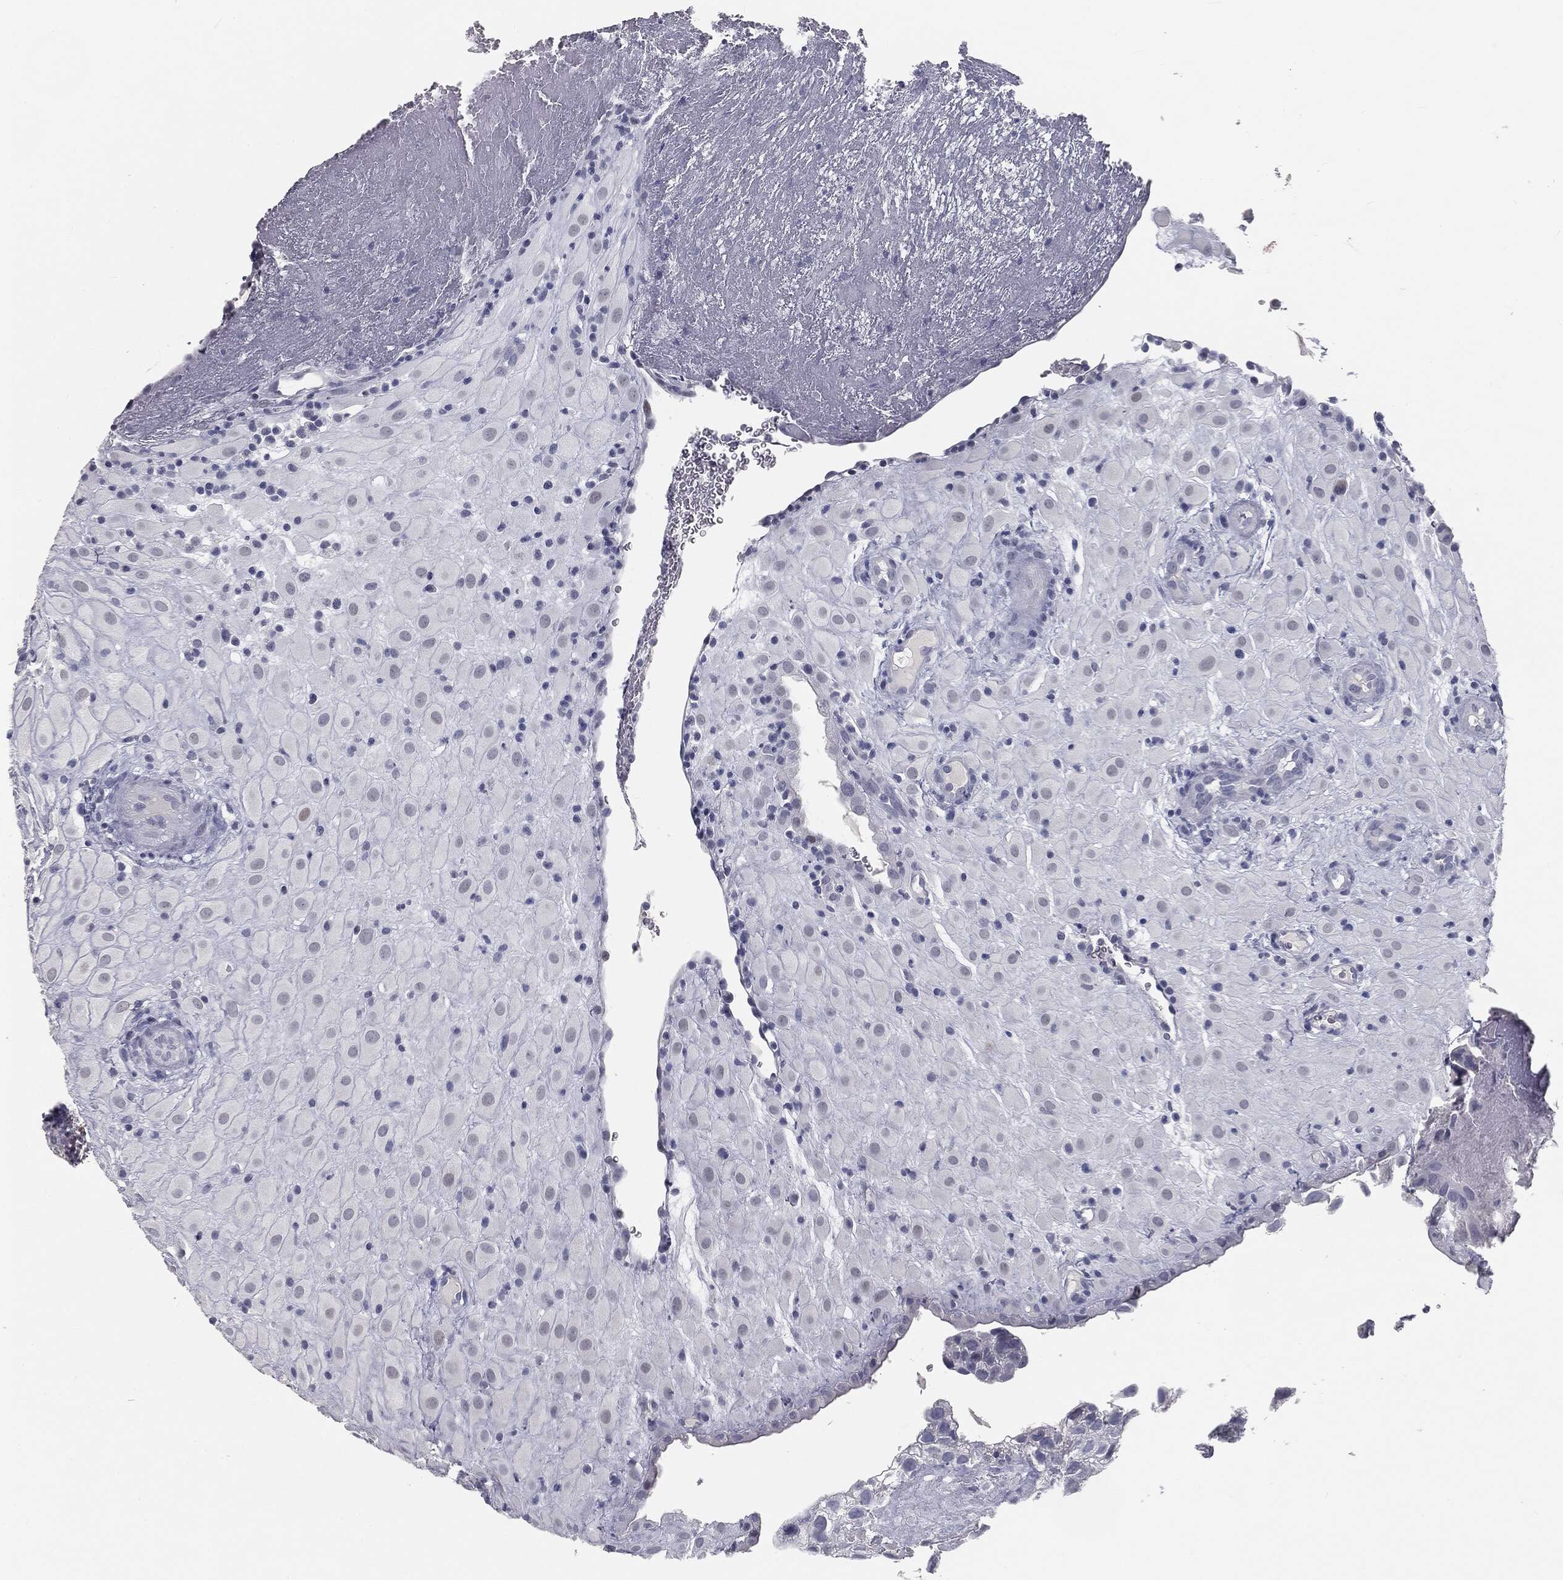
{"staining": {"intensity": "negative", "quantity": "none", "location": "none"}, "tissue": "placenta", "cell_type": "Decidual cells", "image_type": "normal", "snomed": [{"axis": "morphology", "description": "Normal tissue, NOS"}, {"axis": "topography", "description": "Placenta"}], "caption": "There is no significant expression in decidual cells of placenta. The staining is performed using DAB brown chromogen with nuclei counter-stained in using hematoxylin.", "gene": "PRAME", "patient": {"sex": "female", "age": 19}}